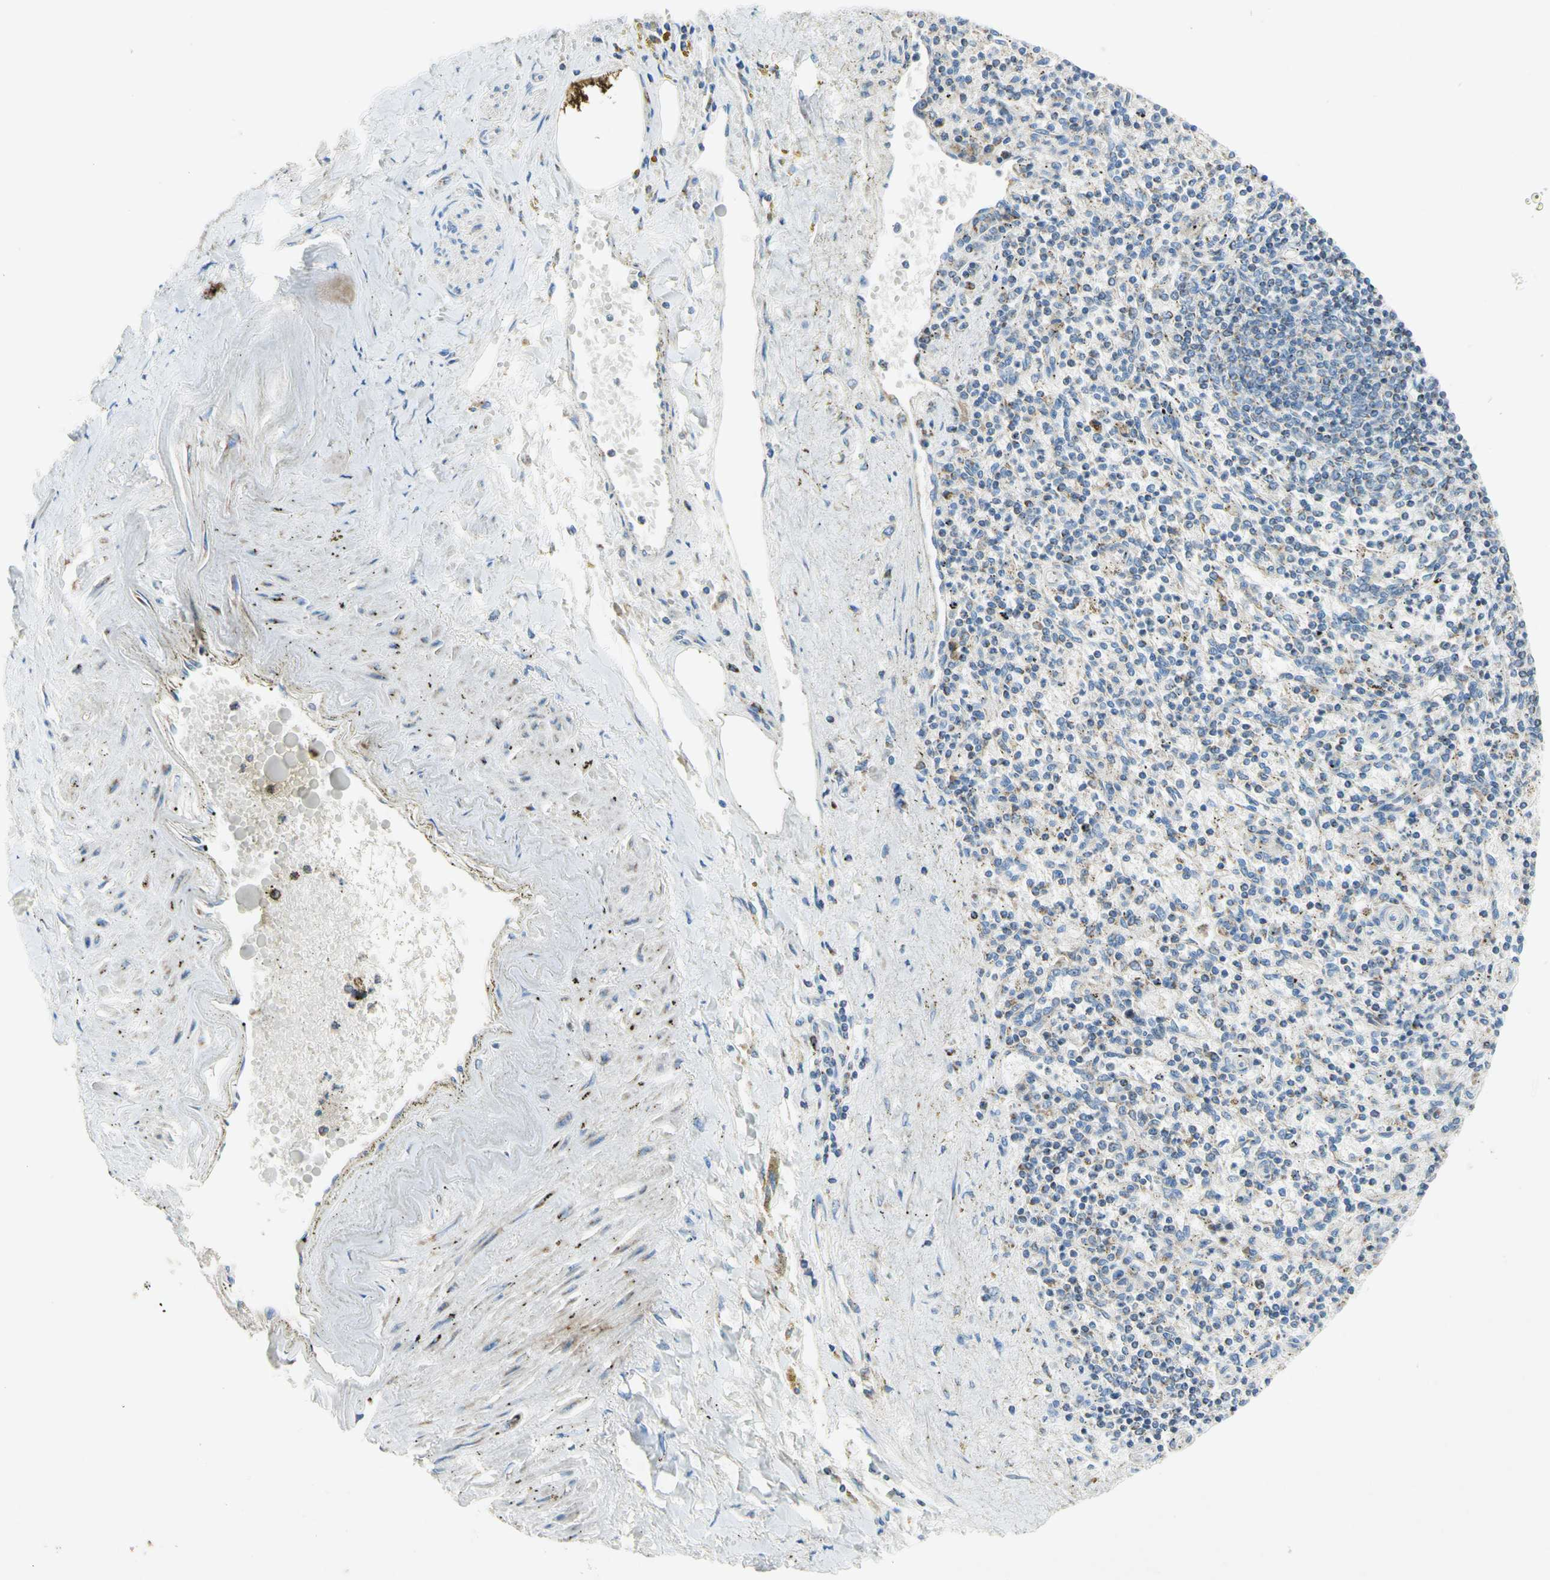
{"staining": {"intensity": "moderate", "quantity": "25%-75%", "location": "cytoplasmic/membranous"}, "tissue": "spleen", "cell_type": "Cells in red pulp", "image_type": "normal", "snomed": [{"axis": "morphology", "description": "Normal tissue, NOS"}, {"axis": "topography", "description": "Spleen"}], "caption": "Brown immunohistochemical staining in benign spleen displays moderate cytoplasmic/membranous staining in approximately 25%-75% of cells in red pulp. (Stains: DAB in brown, nuclei in blue, Microscopy: brightfield microscopy at high magnification).", "gene": "SDHB", "patient": {"sex": "male", "age": 72}}